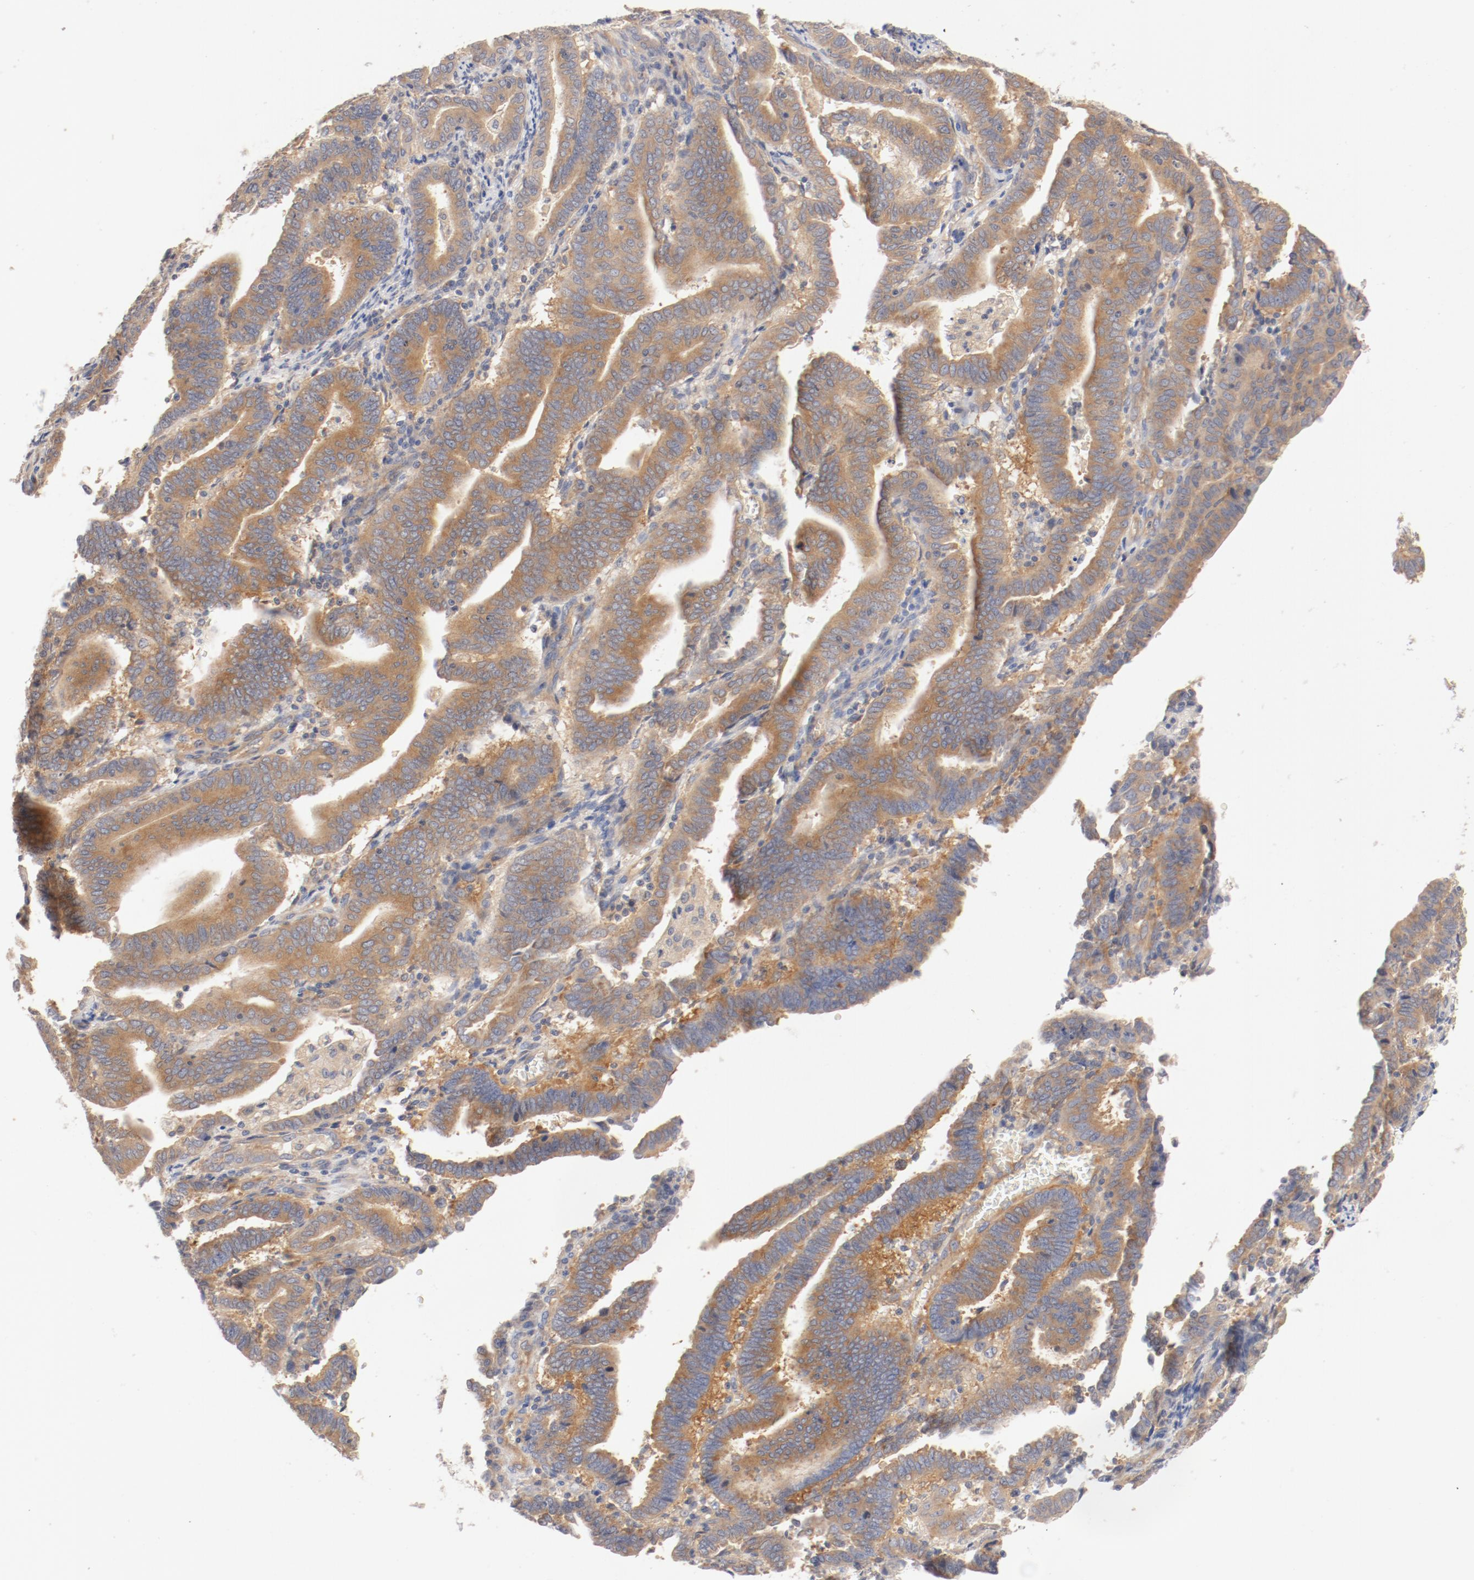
{"staining": {"intensity": "moderate", "quantity": ">75%", "location": "cytoplasmic/membranous"}, "tissue": "endometrial cancer", "cell_type": "Tumor cells", "image_type": "cancer", "snomed": [{"axis": "morphology", "description": "Adenocarcinoma, NOS"}, {"axis": "topography", "description": "Uterus"}], "caption": "Moderate cytoplasmic/membranous protein positivity is identified in about >75% of tumor cells in endometrial cancer.", "gene": "DYNC1H1", "patient": {"sex": "female", "age": 83}}